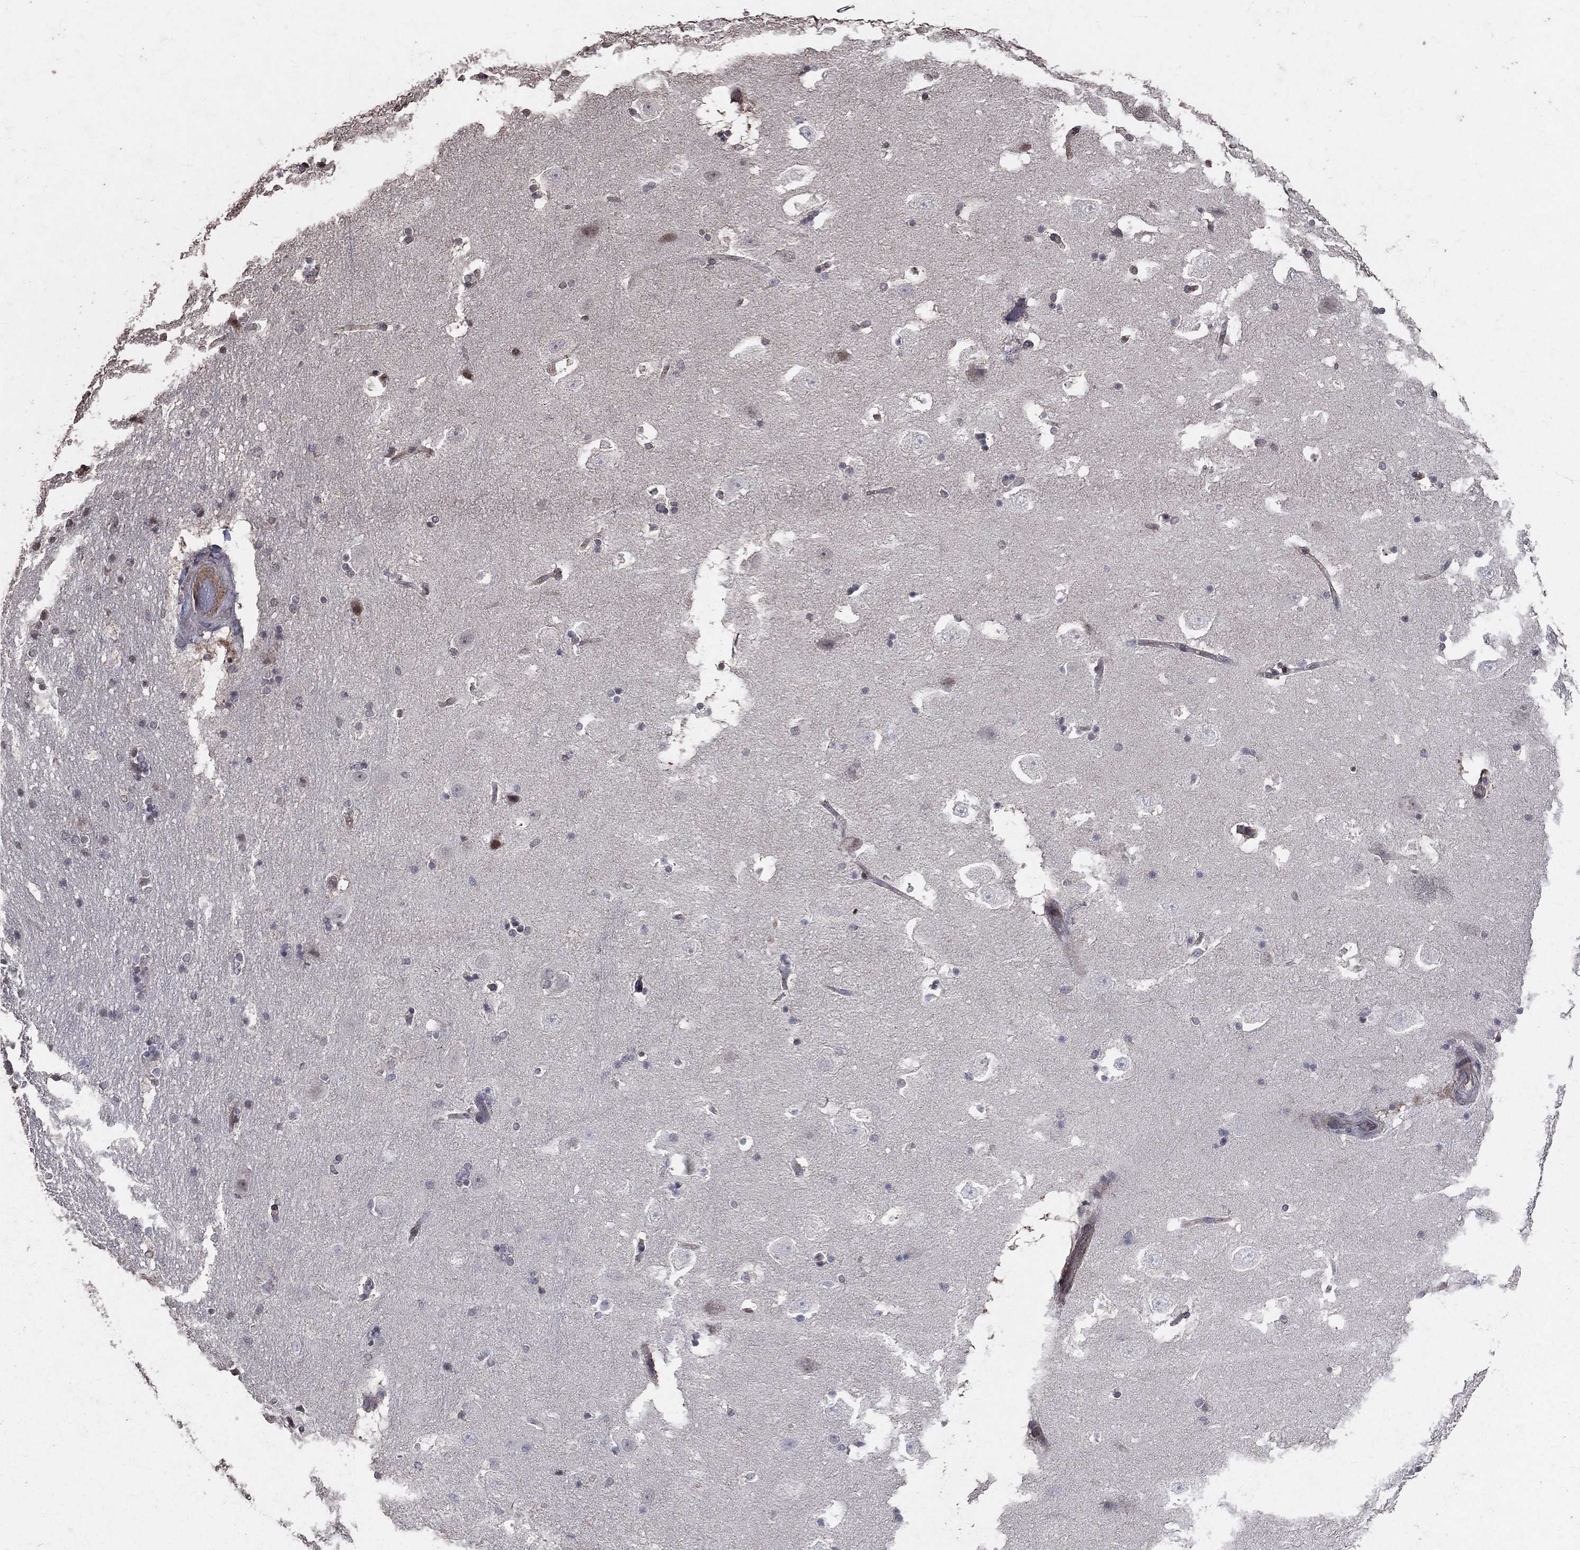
{"staining": {"intensity": "negative", "quantity": "none", "location": "none"}, "tissue": "hippocampus", "cell_type": "Glial cells", "image_type": "normal", "snomed": [{"axis": "morphology", "description": "Normal tissue, NOS"}, {"axis": "topography", "description": "Hippocampus"}], "caption": "IHC of normal human hippocampus displays no positivity in glial cells. (DAB immunohistochemistry visualized using brightfield microscopy, high magnification).", "gene": "LY6K", "patient": {"sex": "male", "age": 51}}